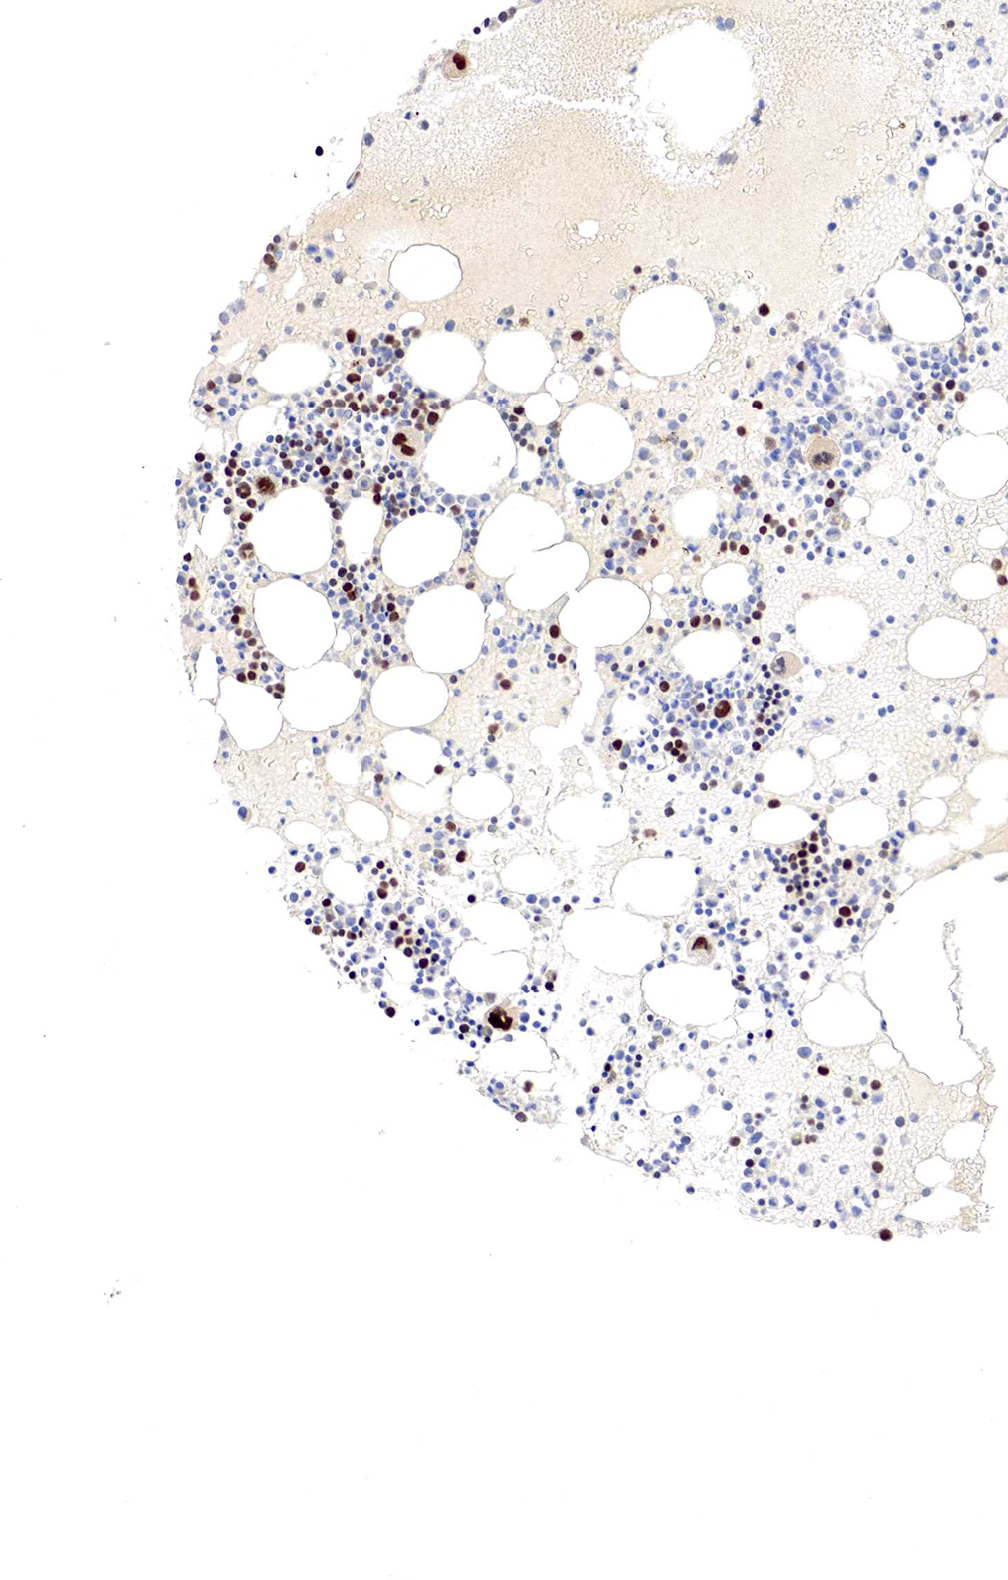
{"staining": {"intensity": "strong", "quantity": "25%-75%", "location": "nuclear"}, "tissue": "bone marrow", "cell_type": "Hematopoietic cells", "image_type": "normal", "snomed": [{"axis": "morphology", "description": "Normal tissue, NOS"}, {"axis": "topography", "description": "Bone marrow"}], "caption": "The immunohistochemical stain highlights strong nuclear positivity in hematopoietic cells of unremarkable bone marrow.", "gene": "GATA1", "patient": {"sex": "female", "age": 74}}